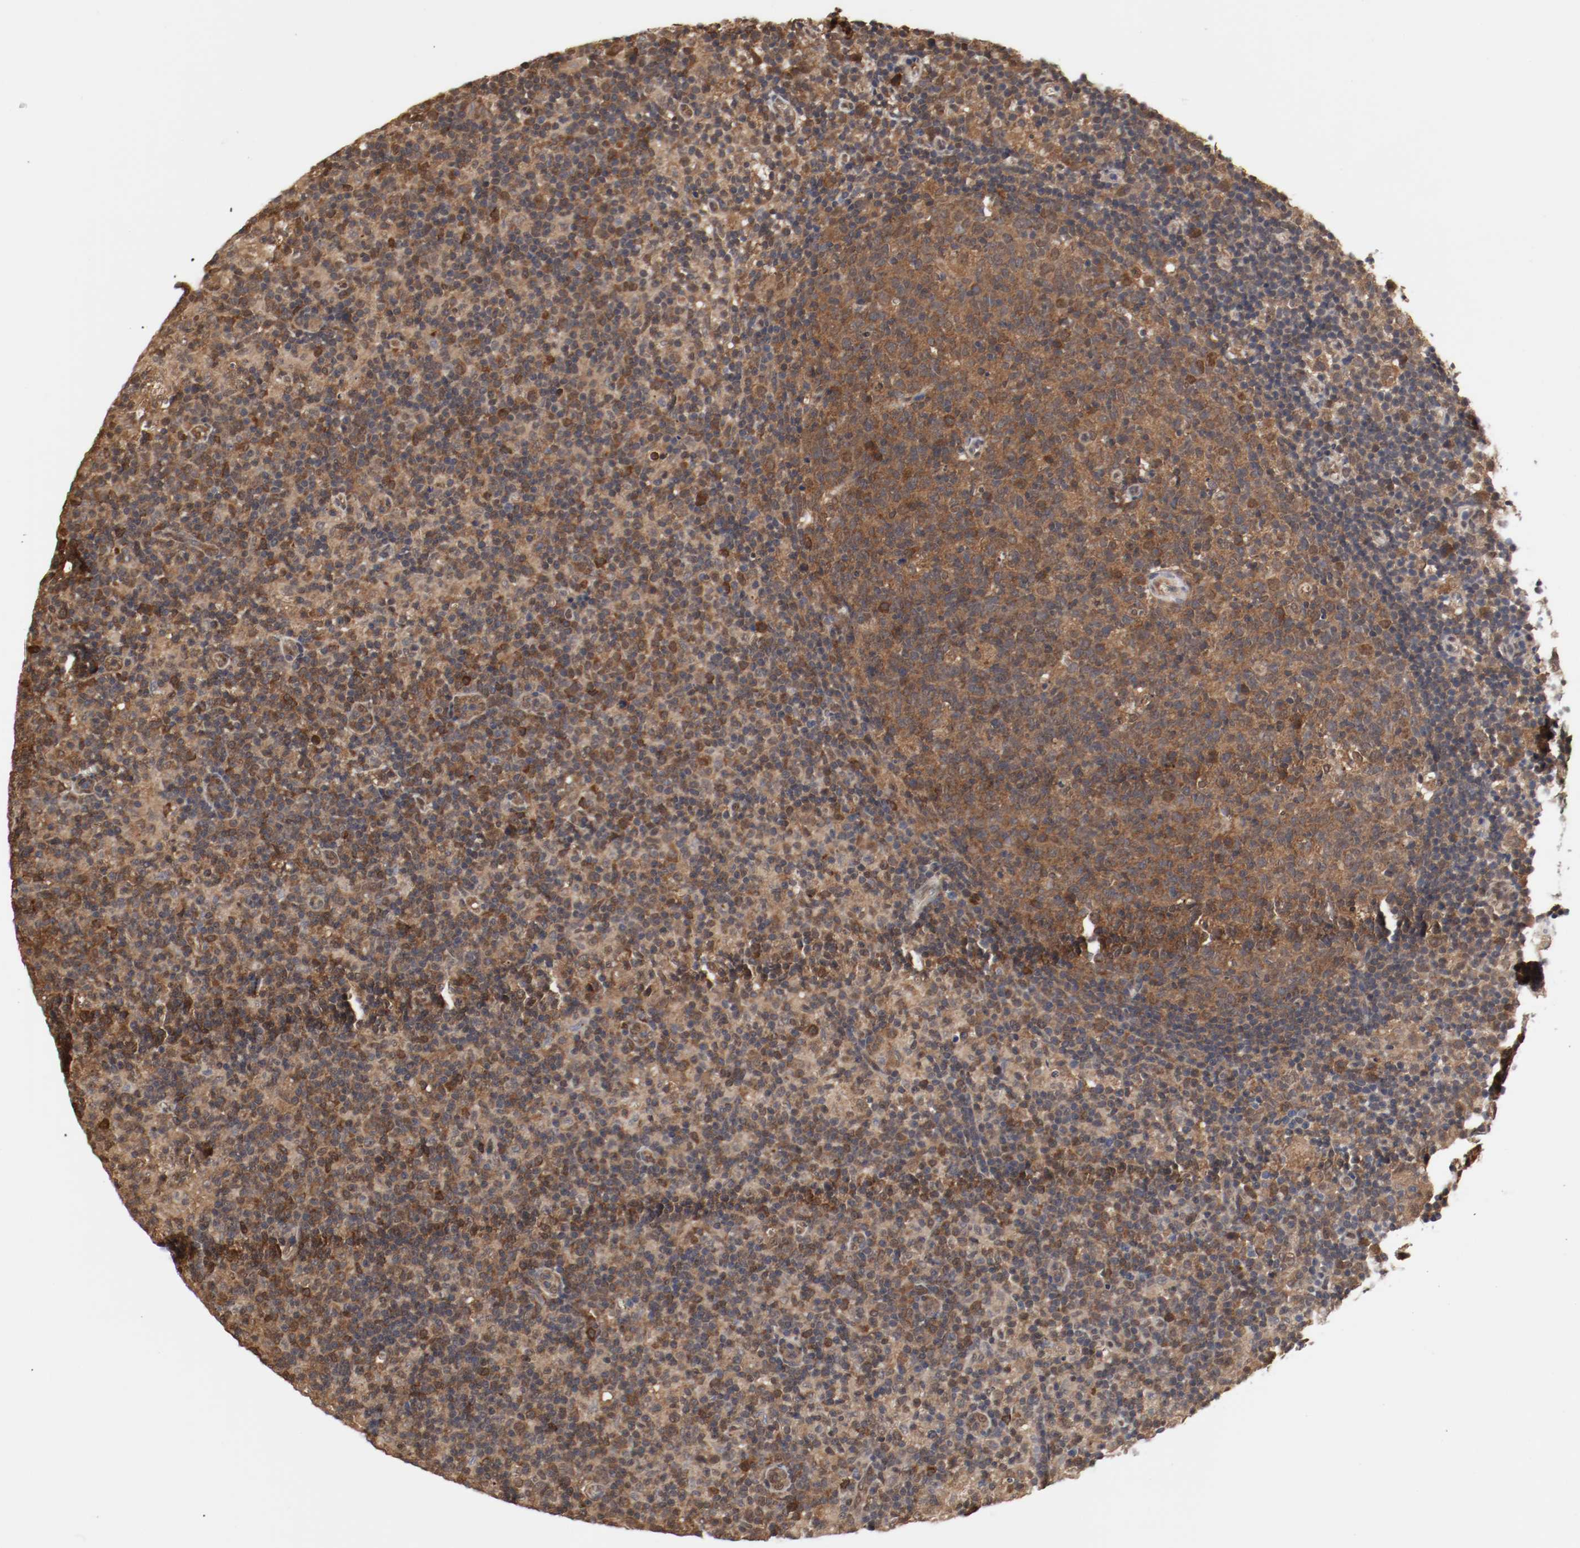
{"staining": {"intensity": "moderate", "quantity": ">75%", "location": "cytoplasmic/membranous,nuclear"}, "tissue": "lymph node", "cell_type": "Germinal center cells", "image_type": "normal", "snomed": [{"axis": "morphology", "description": "Normal tissue, NOS"}, {"axis": "morphology", "description": "Inflammation, NOS"}, {"axis": "topography", "description": "Lymph node"}], "caption": "Brown immunohistochemical staining in normal lymph node reveals moderate cytoplasmic/membranous,nuclear positivity in about >75% of germinal center cells.", "gene": "AFG3L2", "patient": {"sex": "male", "age": 55}}